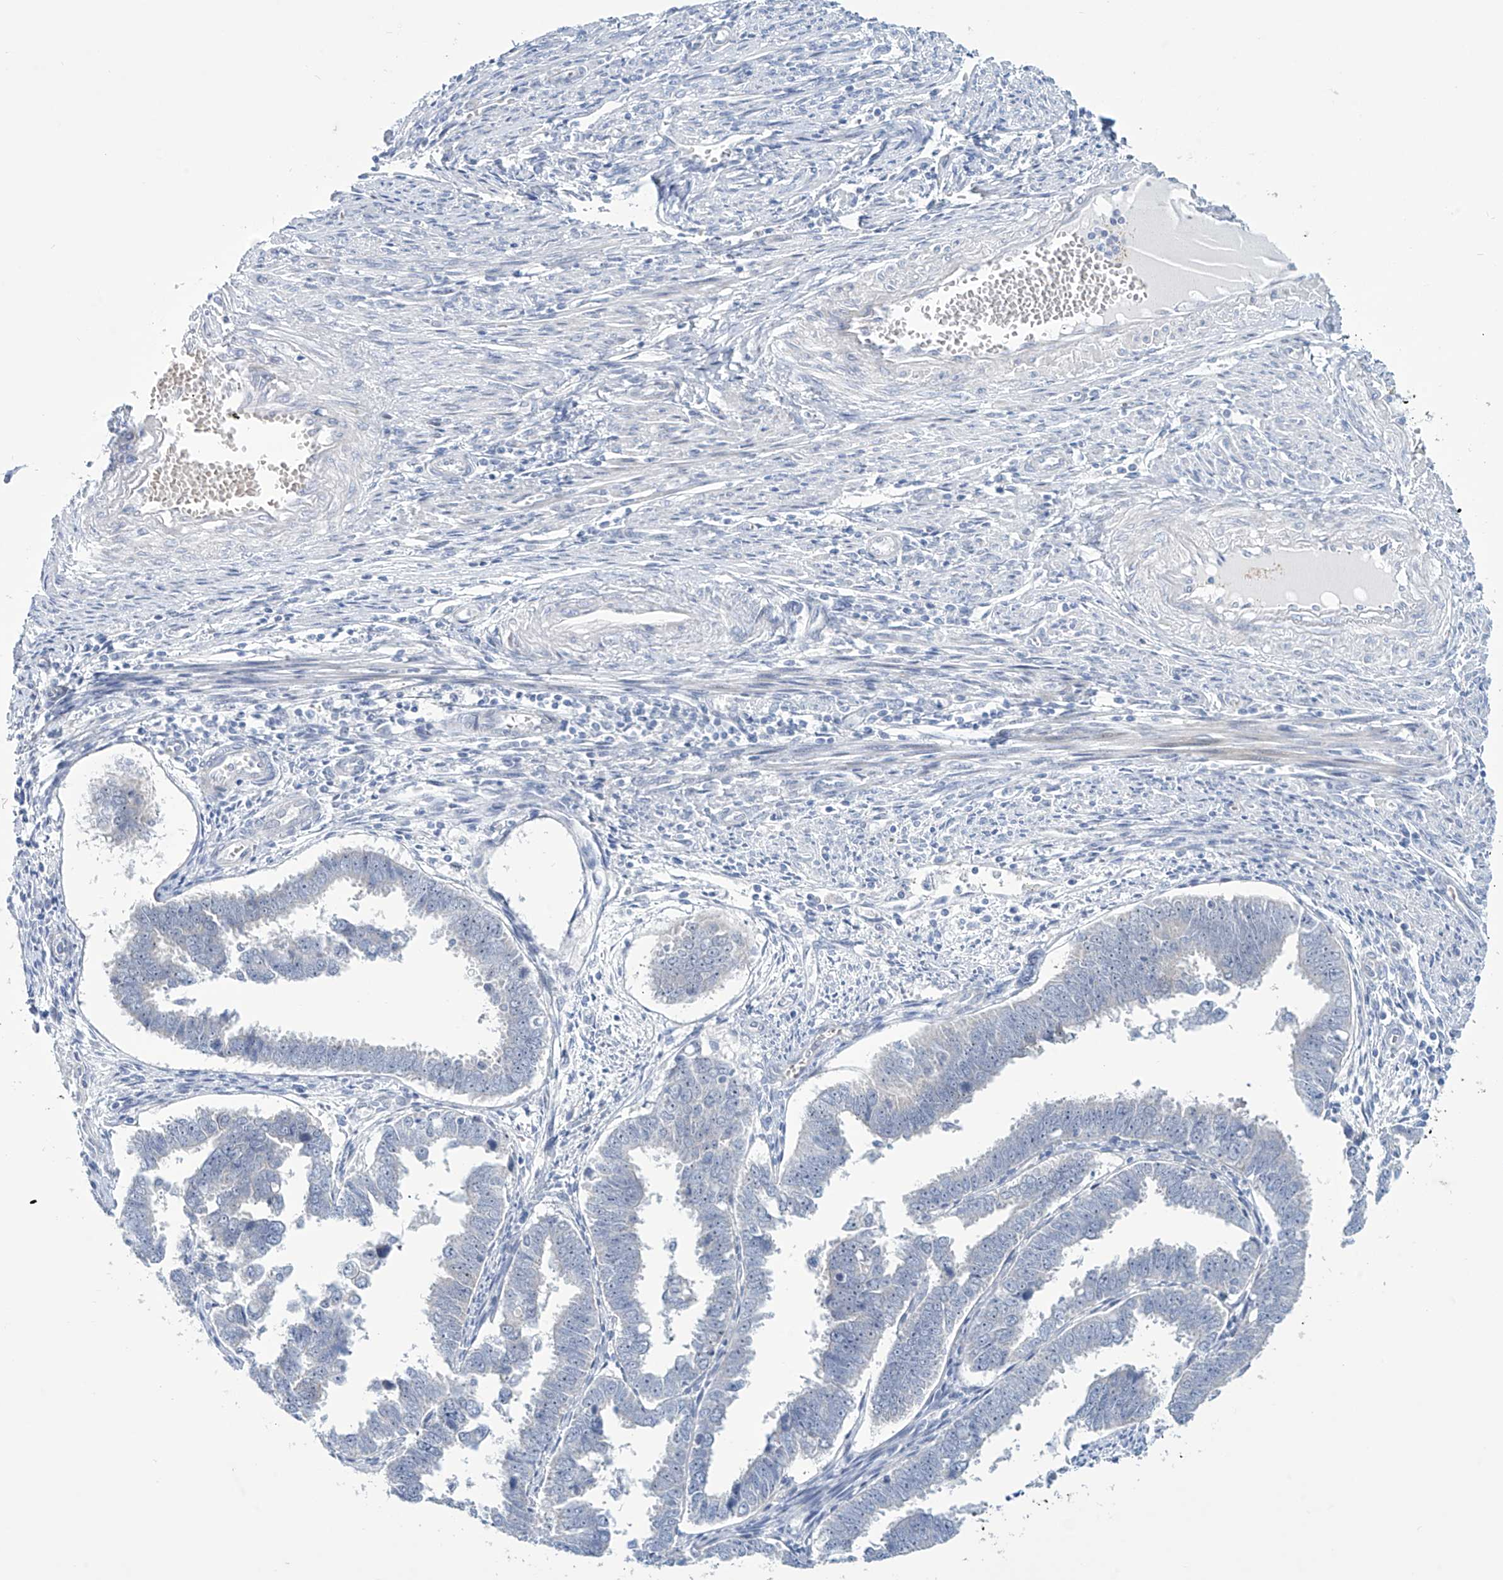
{"staining": {"intensity": "negative", "quantity": "none", "location": "none"}, "tissue": "endometrial cancer", "cell_type": "Tumor cells", "image_type": "cancer", "snomed": [{"axis": "morphology", "description": "Adenocarcinoma, NOS"}, {"axis": "topography", "description": "Endometrium"}], "caption": "High magnification brightfield microscopy of endometrial cancer (adenocarcinoma) stained with DAB (brown) and counterstained with hematoxylin (blue): tumor cells show no significant staining.", "gene": "TRIM60", "patient": {"sex": "female", "age": 75}}